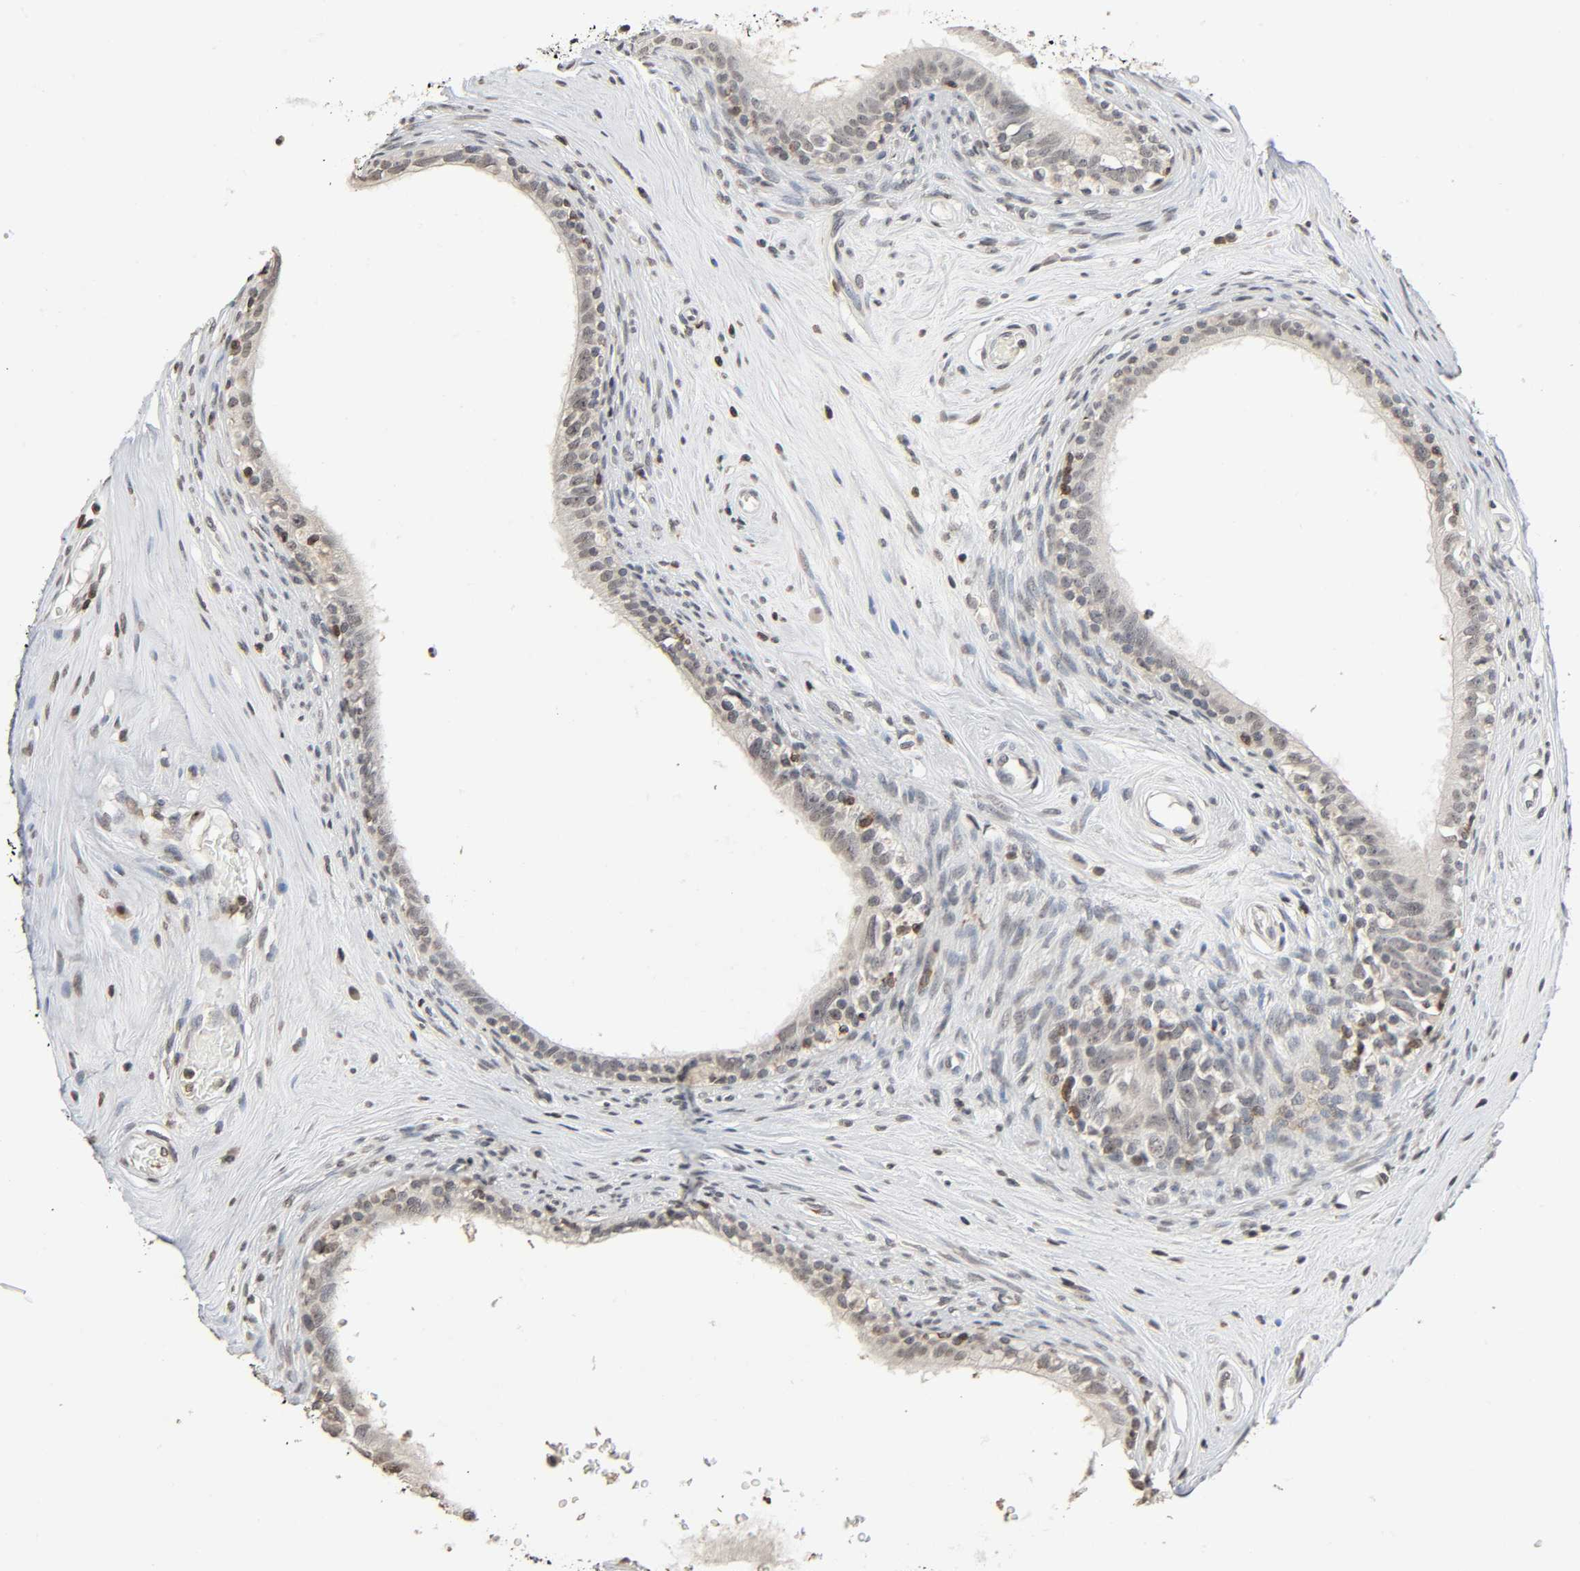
{"staining": {"intensity": "negative", "quantity": "none", "location": "none"}, "tissue": "epididymis", "cell_type": "Glandular cells", "image_type": "normal", "snomed": [{"axis": "morphology", "description": "Normal tissue, NOS"}, {"axis": "morphology", "description": "Inflammation, NOS"}, {"axis": "topography", "description": "Epididymis"}], "caption": "This image is of normal epididymis stained with immunohistochemistry (IHC) to label a protein in brown with the nuclei are counter-stained blue. There is no staining in glandular cells. Brightfield microscopy of immunohistochemistry (IHC) stained with DAB (brown) and hematoxylin (blue), captured at high magnification.", "gene": "STK4", "patient": {"sex": "male", "age": 84}}